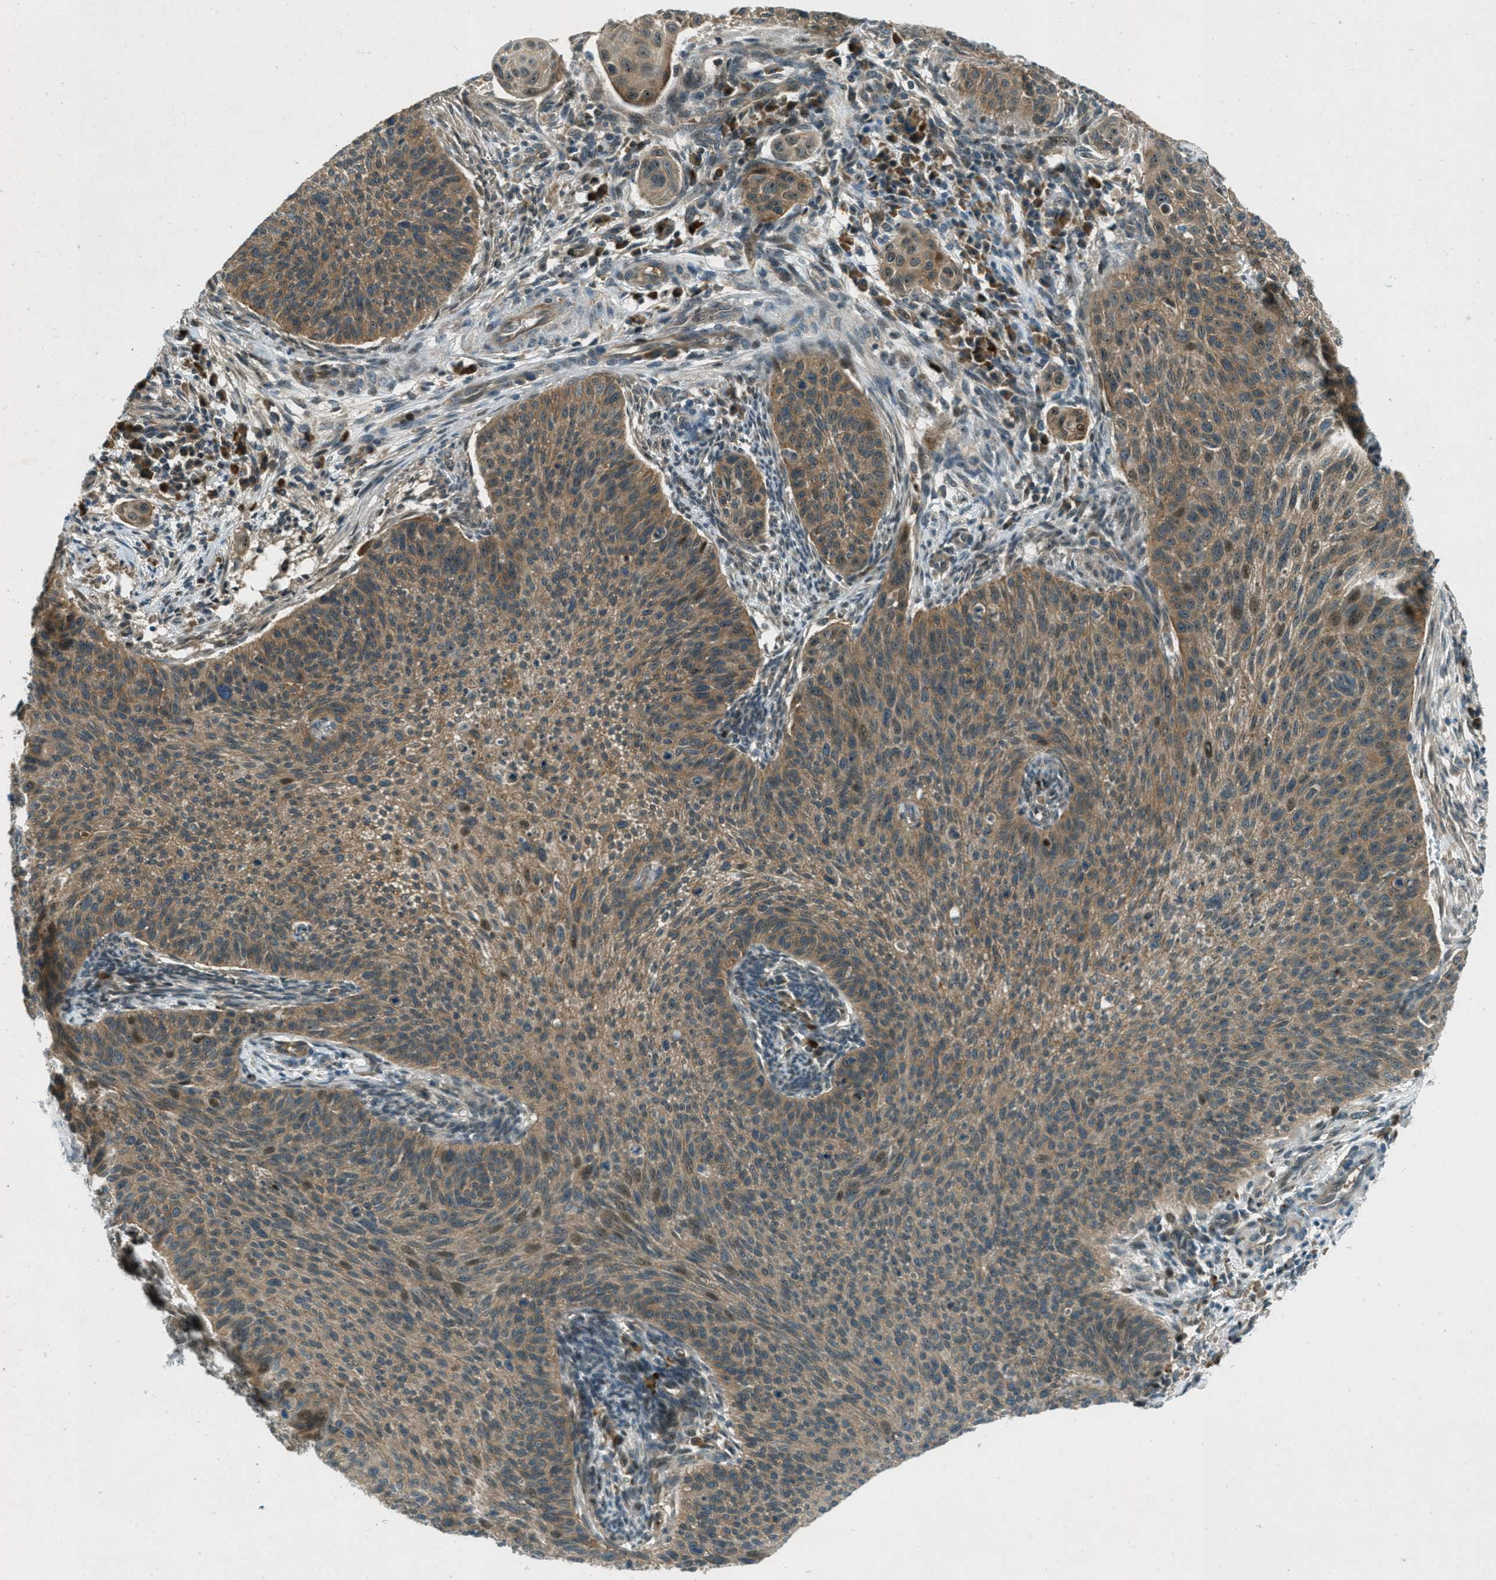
{"staining": {"intensity": "moderate", "quantity": ">75%", "location": "cytoplasmic/membranous"}, "tissue": "cervical cancer", "cell_type": "Tumor cells", "image_type": "cancer", "snomed": [{"axis": "morphology", "description": "Squamous cell carcinoma, NOS"}, {"axis": "topography", "description": "Cervix"}], "caption": "A high-resolution micrograph shows immunohistochemistry (IHC) staining of cervical cancer, which exhibits moderate cytoplasmic/membranous positivity in approximately >75% of tumor cells.", "gene": "STK11", "patient": {"sex": "female", "age": 70}}